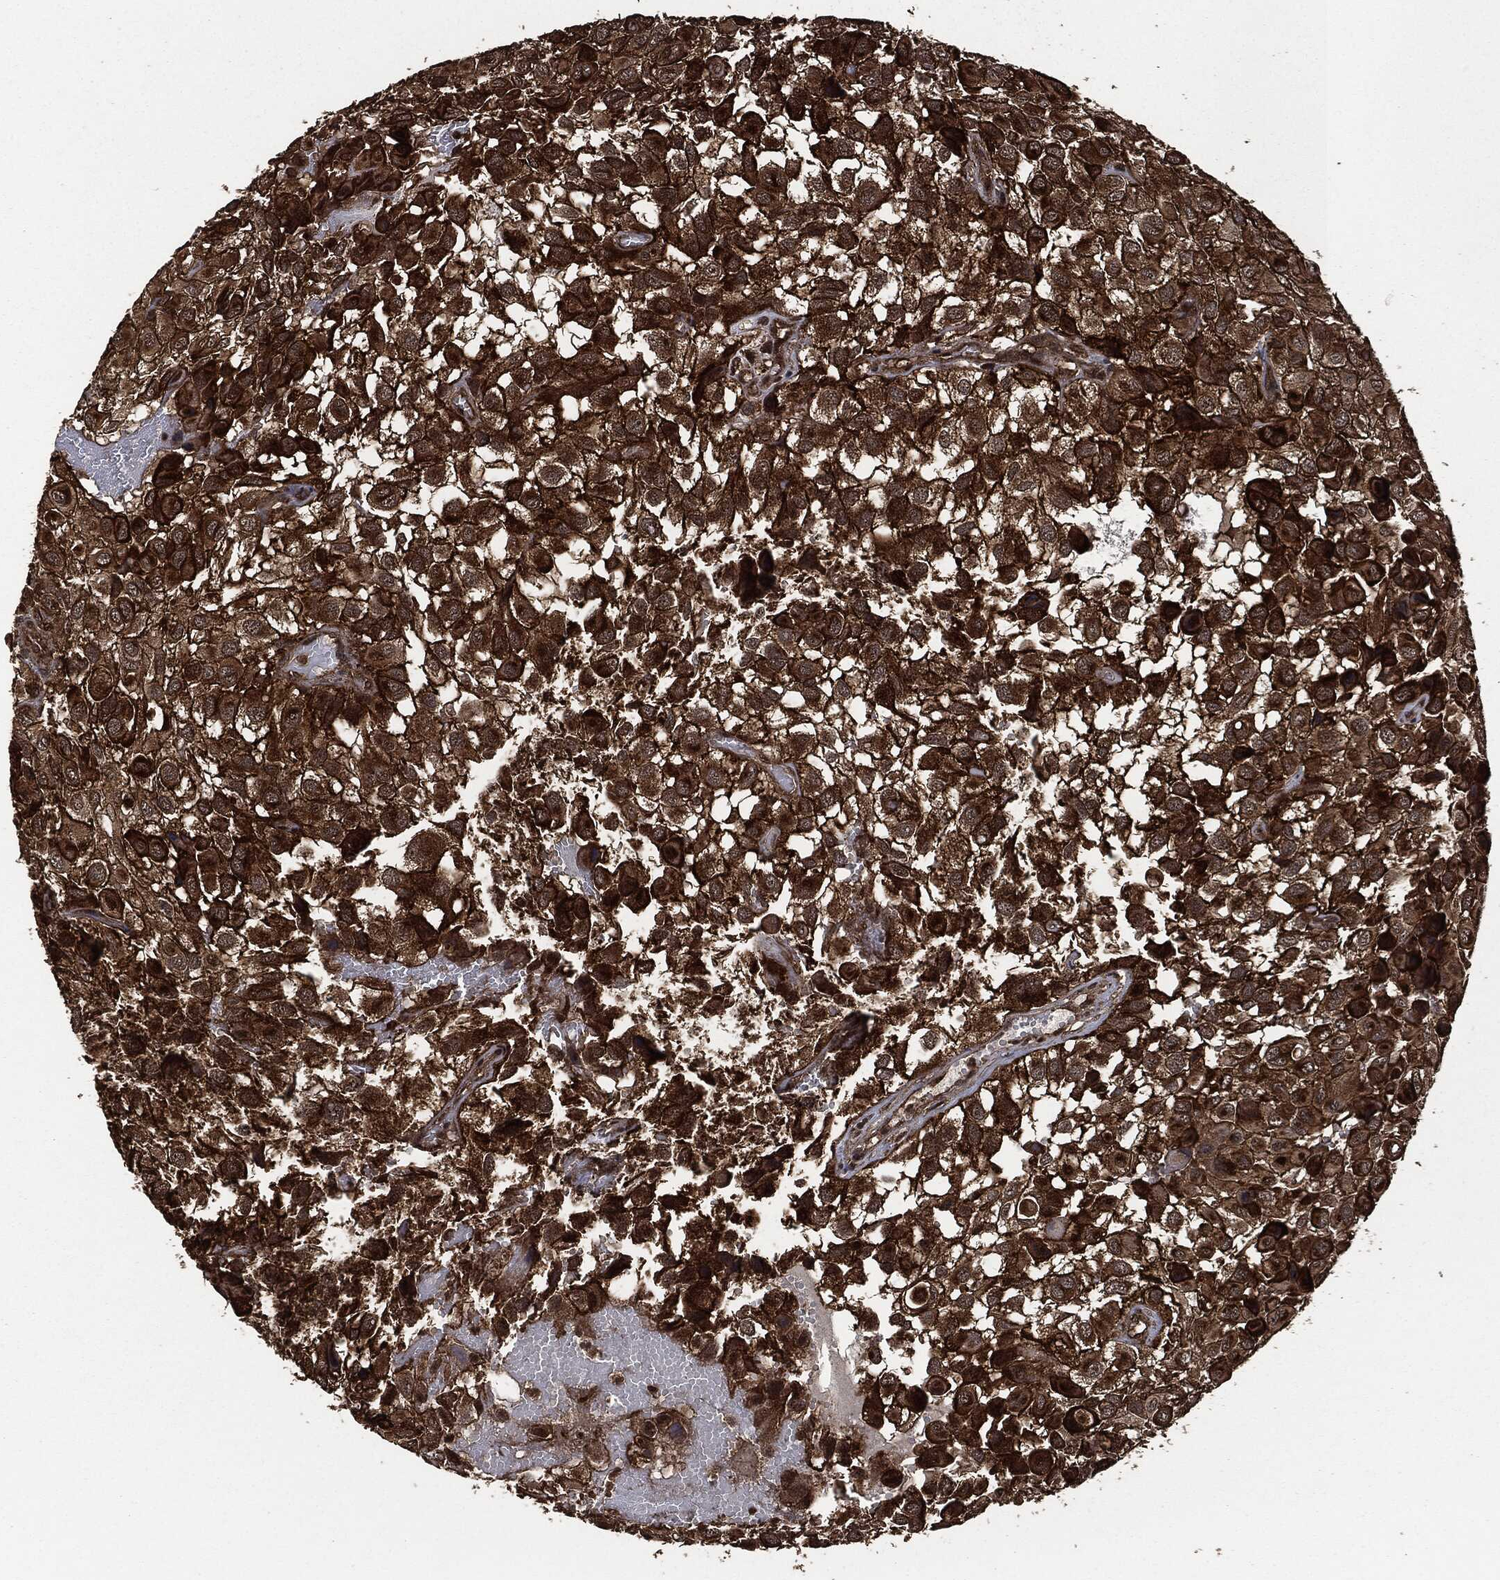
{"staining": {"intensity": "strong", "quantity": ">75%", "location": "cytoplasmic/membranous"}, "tissue": "urothelial cancer", "cell_type": "Tumor cells", "image_type": "cancer", "snomed": [{"axis": "morphology", "description": "Urothelial carcinoma, High grade"}, {"axis": "topography", "description": "Urinary bladder"}], "caption": "Protein expression analysis of human urothelial cancer reveals strong cytoplasmic/membranous expression in about >75% of tumor cells. (IHC, brightfield microscopy, high magnification).", "gene": "HRAS", "patient": {"sex": "male", "age": 56}}